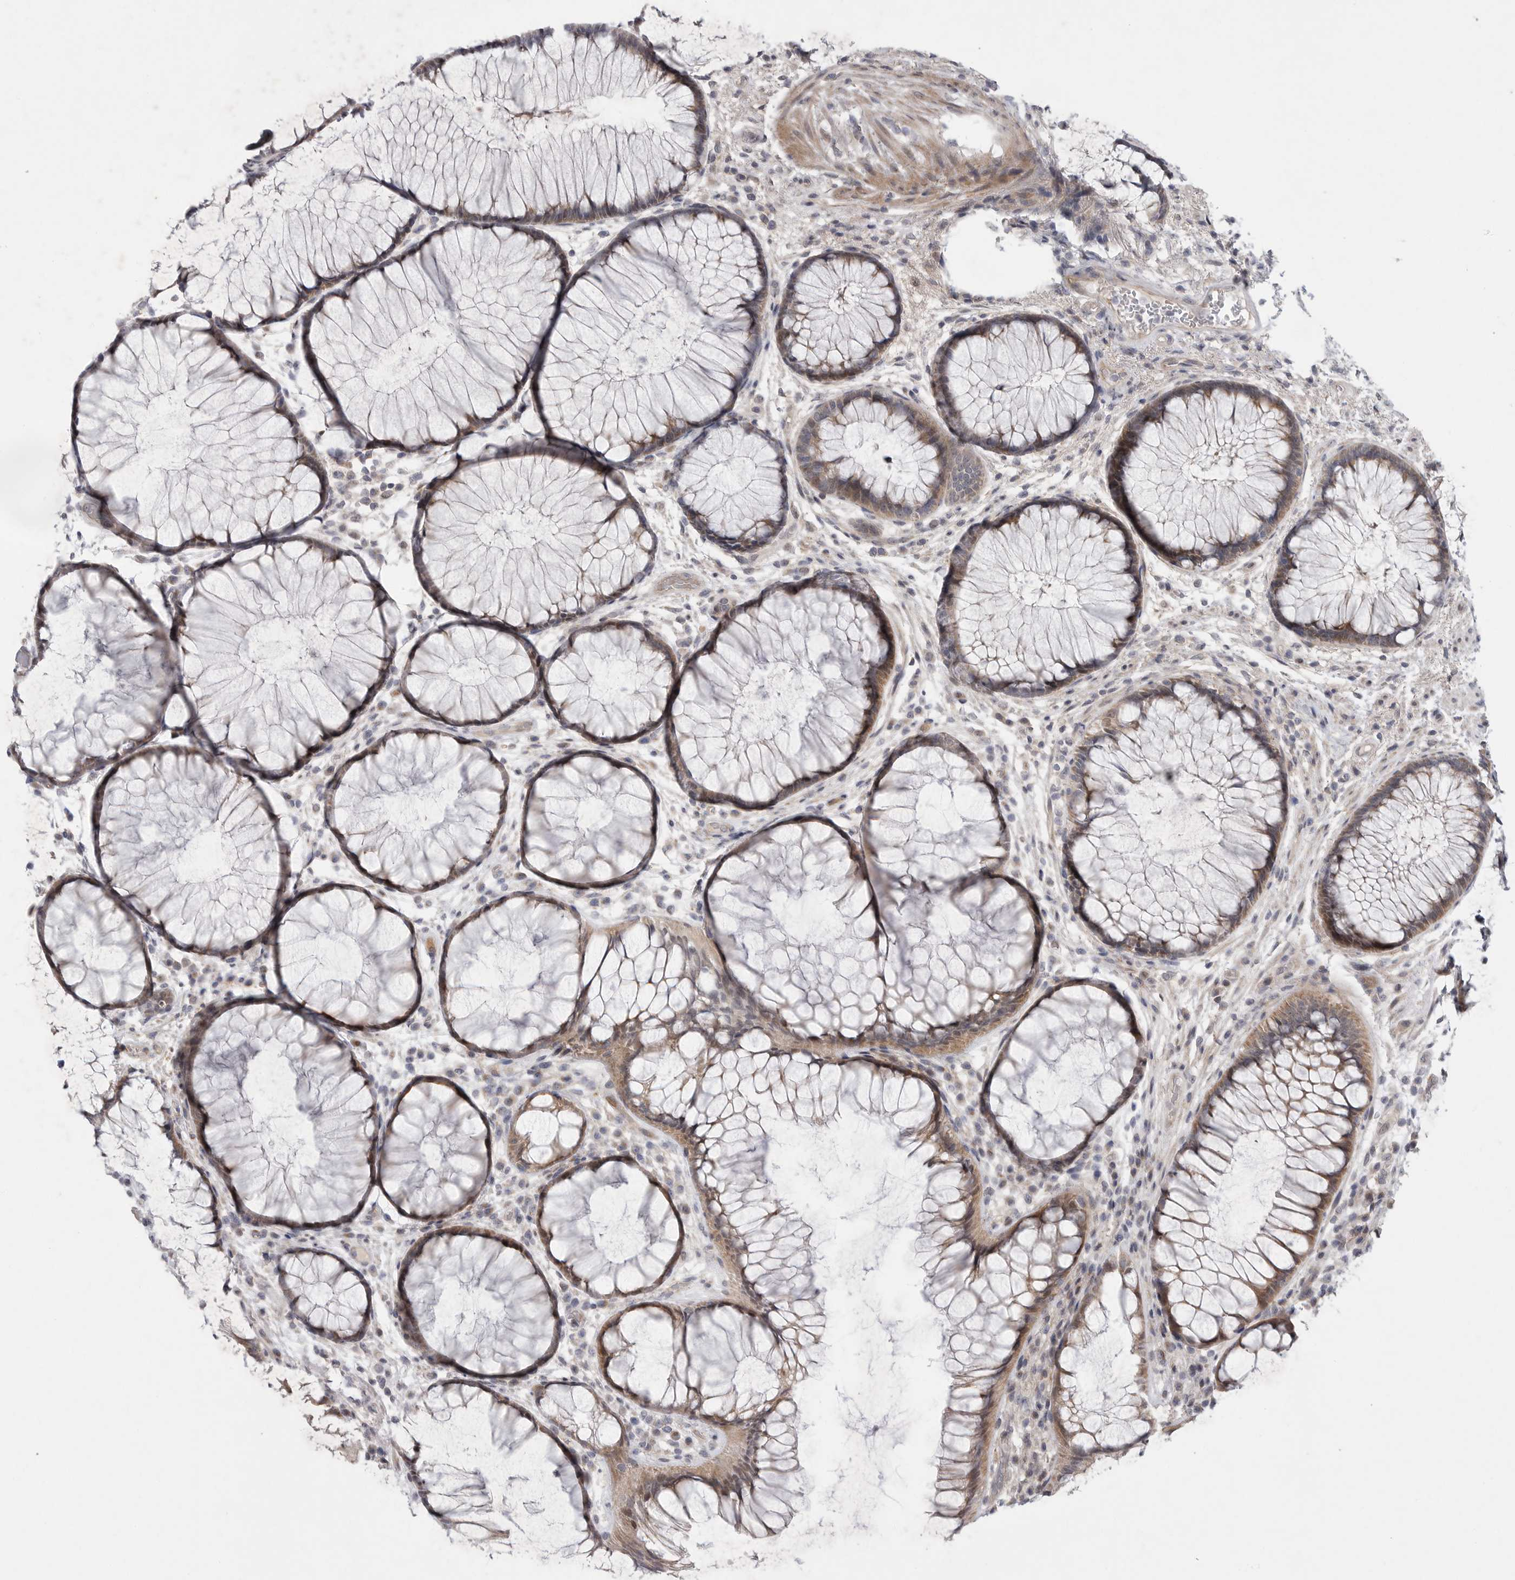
{"staining": {"intensity": "moderate", "quantity": "25%-75%", "location": "cytoplasmic/membranous"}, "tissue": "rectum", "cell_type": "Glandular cells", "image_type": "normal", "snomed": [{"axis": "morphology", "description": "Normal tissue, NOS"}, {"axis": "topography", "description": "Rectum"}], "caption": "Immunohistochemical staining of benign rectum reveals moderate cytoplasmic/membranous protein expression in approximately 25%-75% of glandular cells. (brown staining indicates protein expression, while blue staining denotes nuclei).", "gene": "FBXO43", "patient": {"sex": "male", "age": 51}}